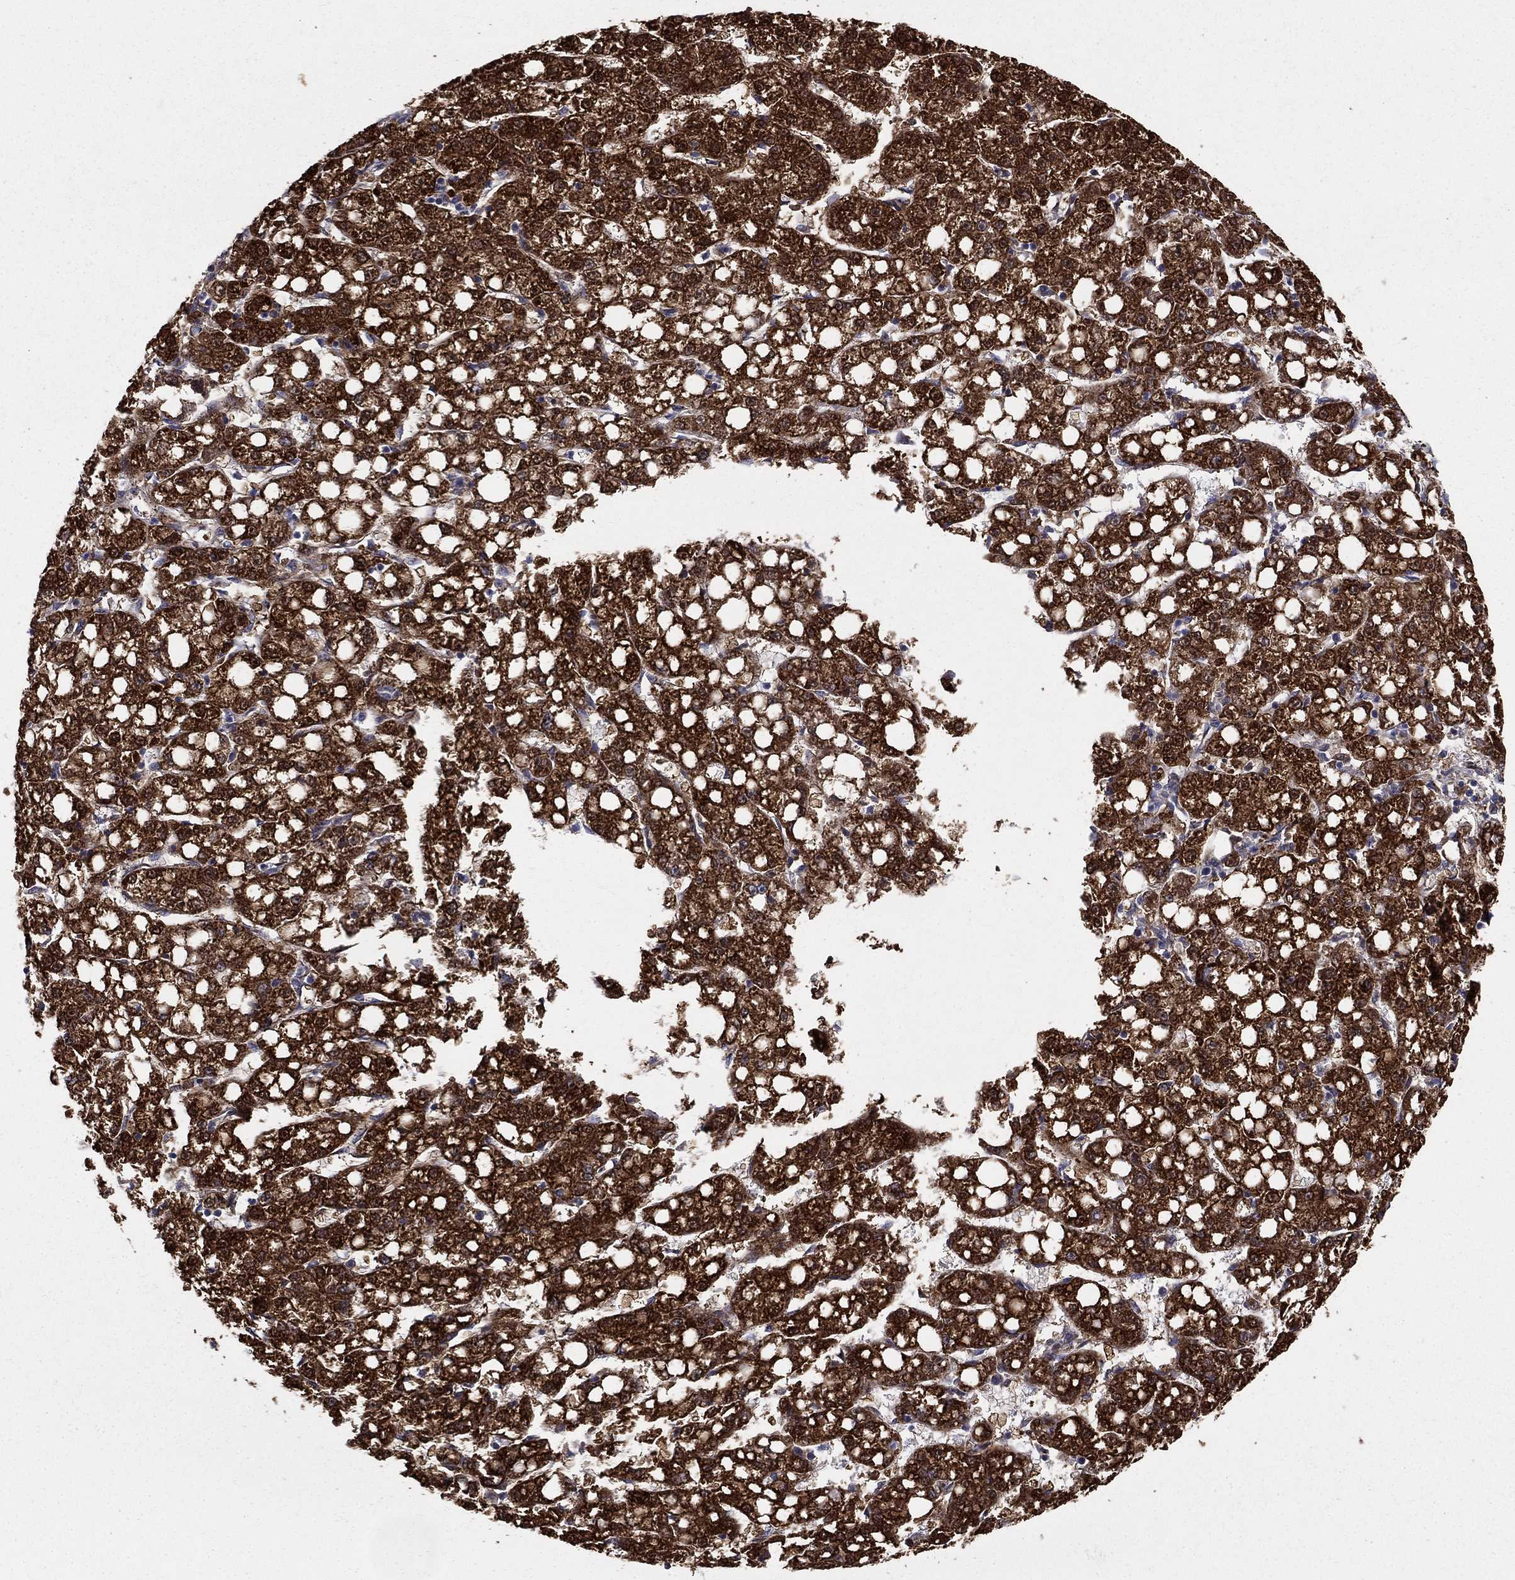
{"staining": {"intensity": "strong", "quantity": ">75%", "location": "cytoplasmic/membranous"}, "tissue": "liver cancer", "cell_type": "Tumor cells", "image_type": "cancer", "snomed": [{"axis": "morphology", "description": "Carcinoma, Hepatocellular, NOS"}, {"axis": "topography", "description": "Liver"}], "caption": "Human liver cancer (hepatocellular carcinoma) stained with a brown dye reveals strong cytoplasmic/membranous positive staining in about >75% of tumor cells.", "gene": "GCSH", "patient": {"sex": "female", "age": 65}}